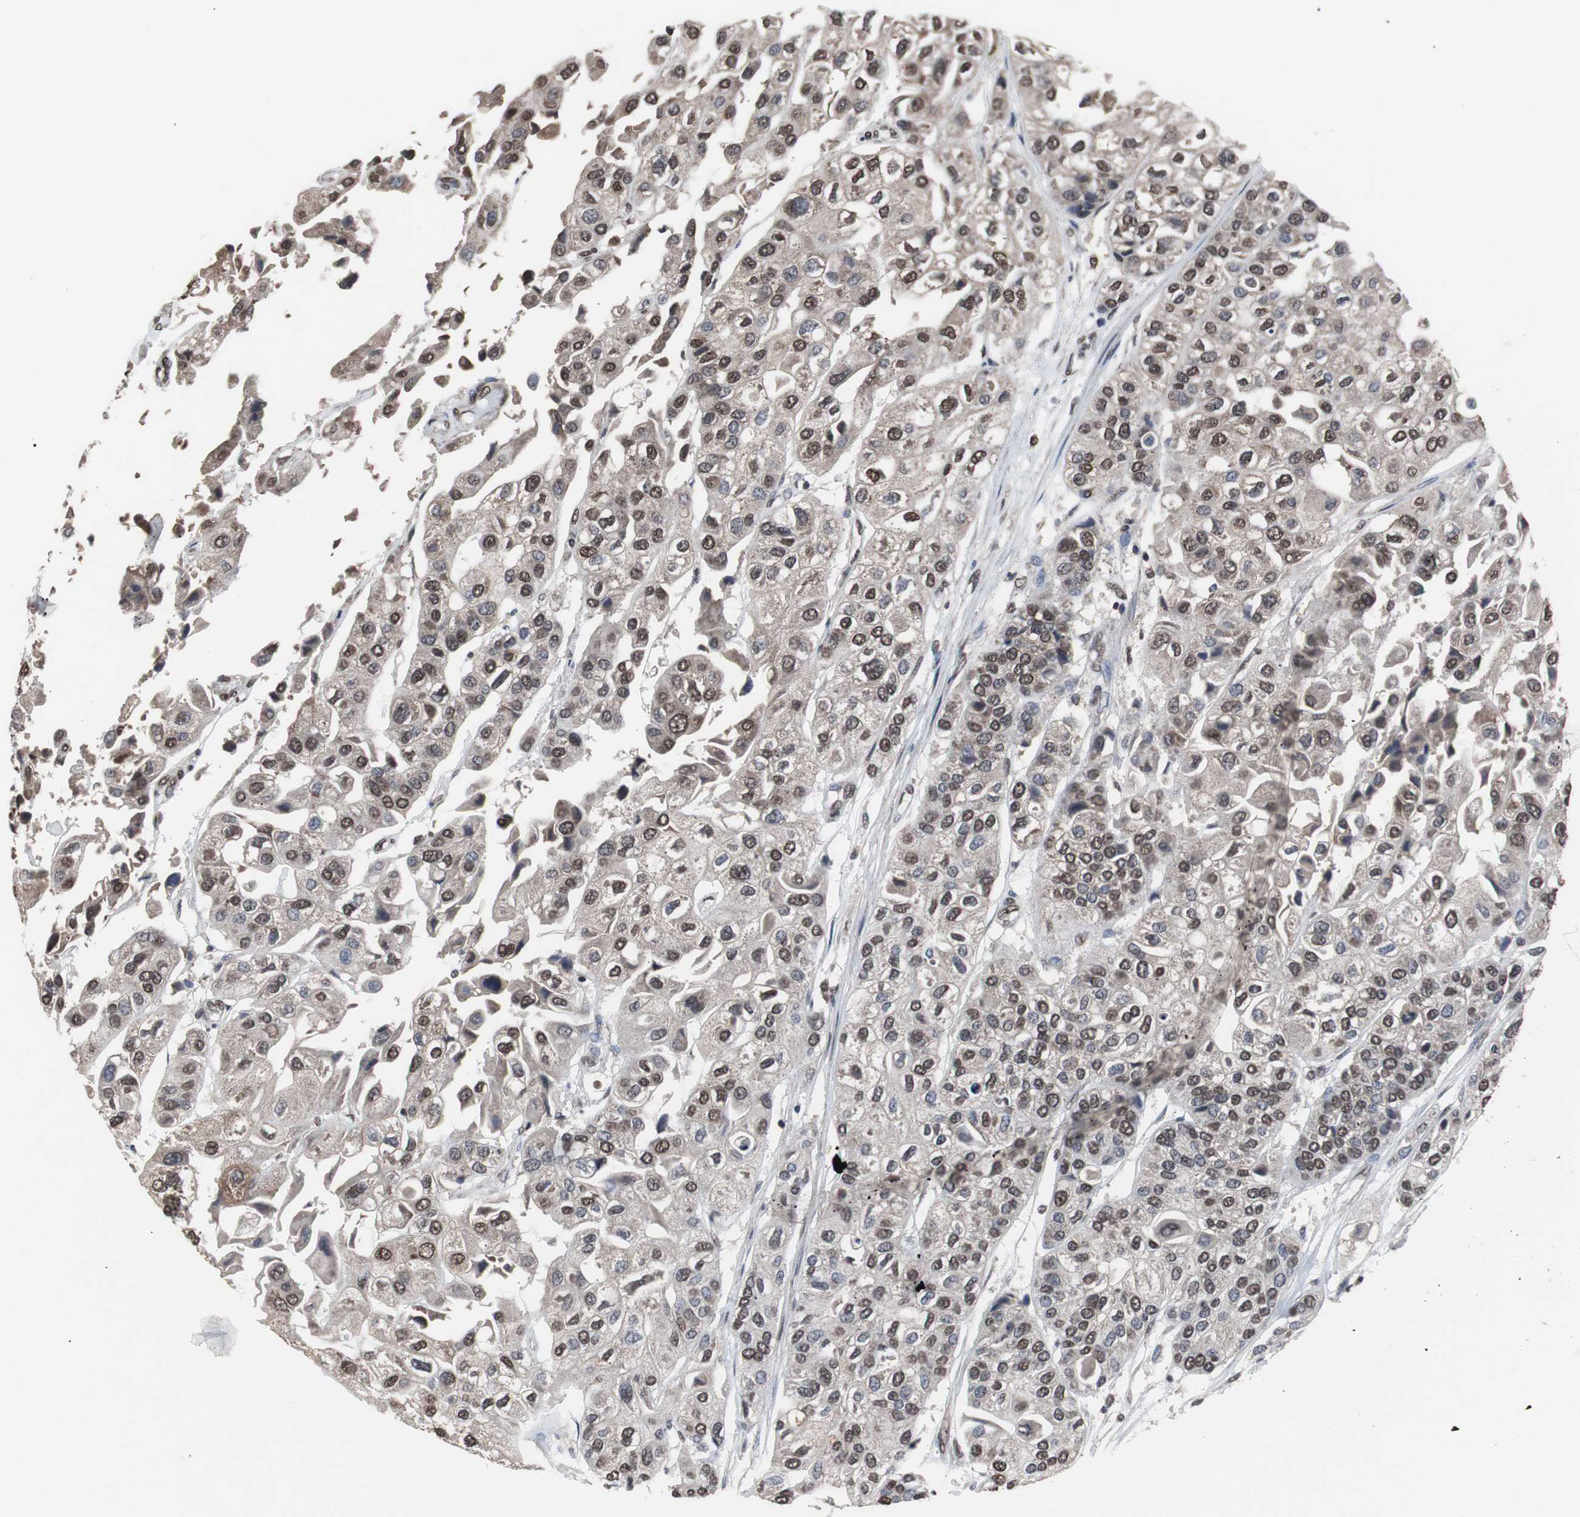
{"staining": {"intensity": "moderate", "quantity": "25%-75%", "location": "nuclear"}, "tissue": "urothelial cancer", "cell_type": "Tumor cells", "image_type": "cancer", "snomed": [{"axis": "morphology", "description": "Urothelial carcinoma, High grade"}, {"axis": "topography", "description": "Urinary bladder"}], "caption": "Urothelial carcinoma (high-grade) stained for a protein (brown) shows moderate nuclear positive staining in about 25%-75% of tumor cells.", "gene": "MED27", "patient": {"sex": "female", "age": 64}}